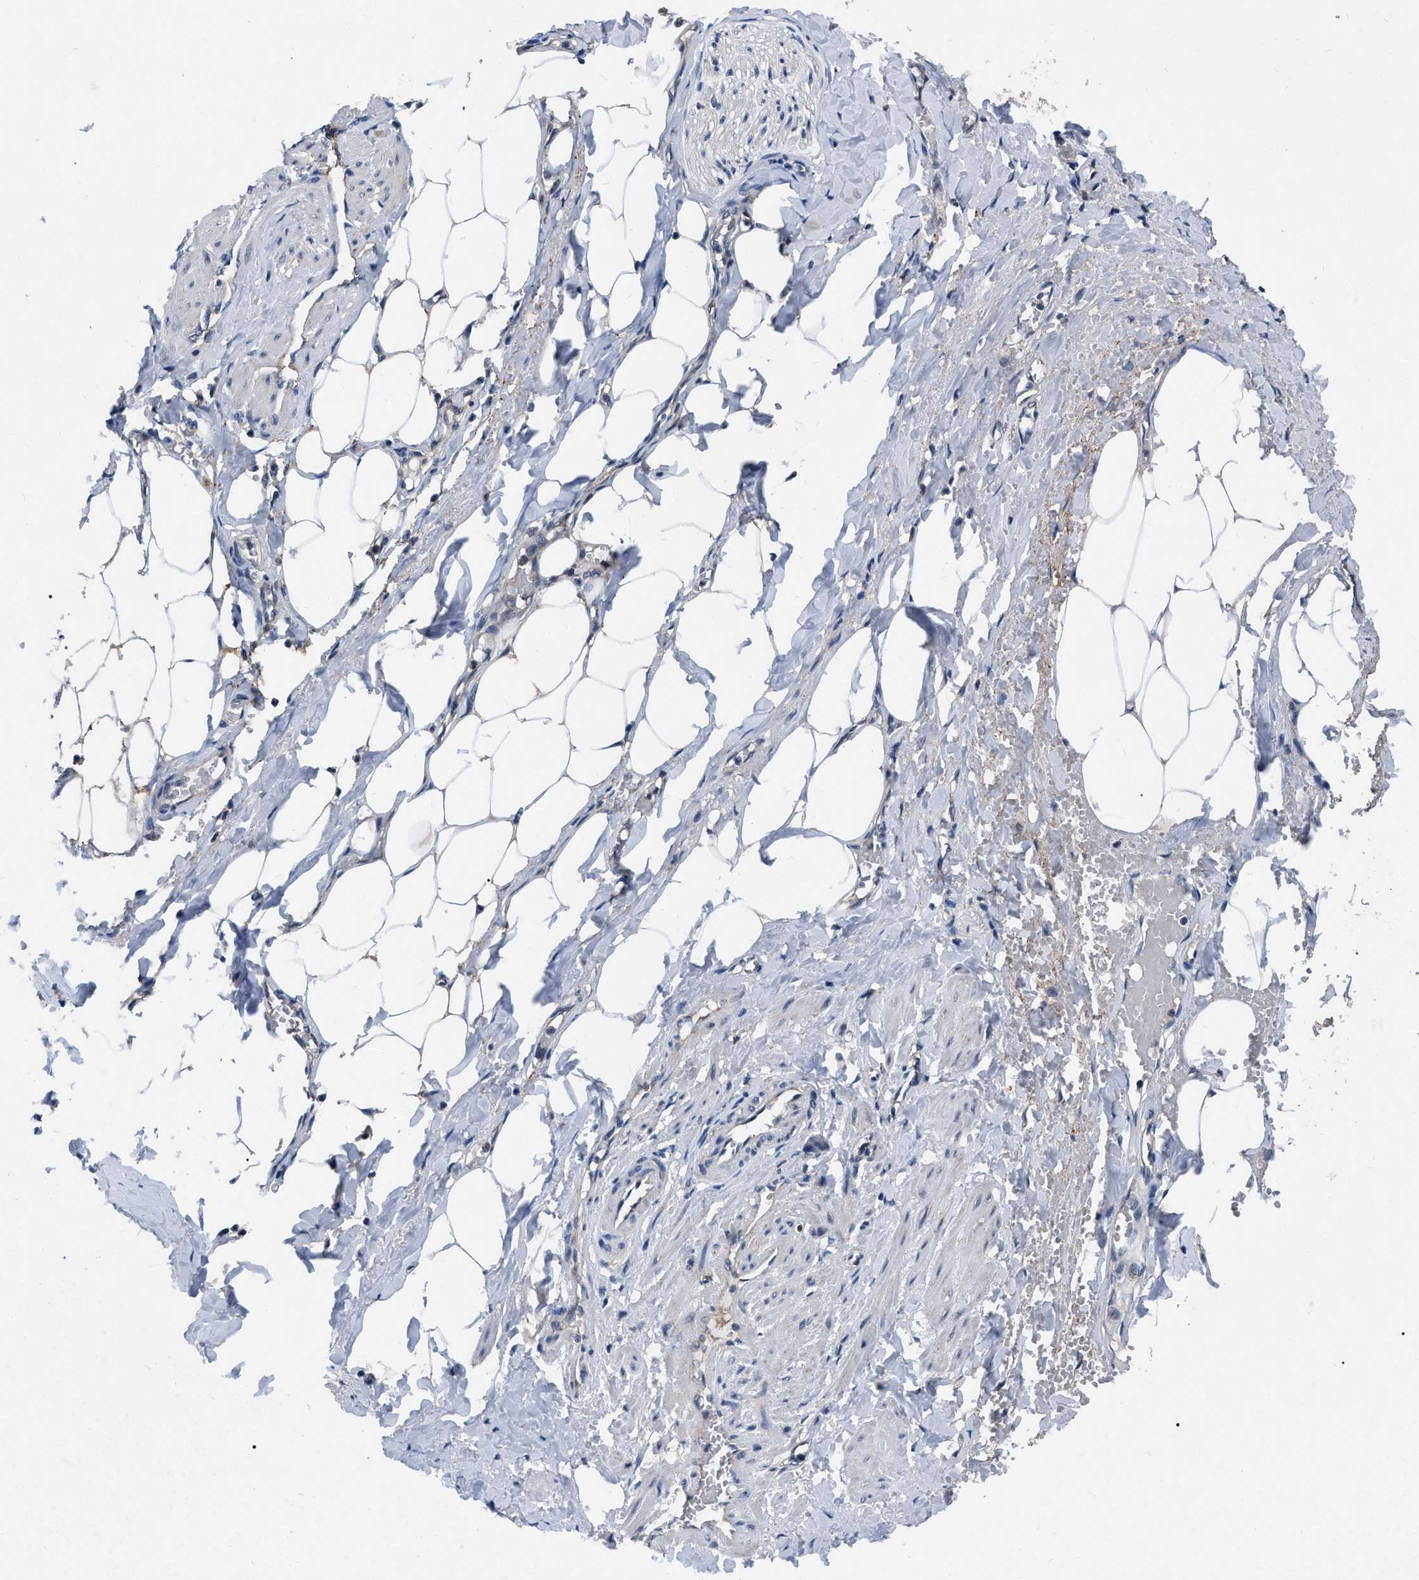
{"staining": {"intensity": "negative", "quantity": "none", "location": "none"}, "tissue": "adipose tissue", "cell_type": "Adipocytes", "image_type": "normal", "snomed": [{"axis": "morphology", "description": "Normal tissue, NOS"}, {"axis": "topography", "description": "Soft tissue"}, {"axis": "topography", "description": "Vascular tissue"}], "caption": "DAB (3,3'-diaminobenzidine) immunohistochemical staining of normal adipose tissue displays no significant positivity in adipocytes.", "gene": "GET4", "patient": {"sex": "female", "age": 35}}